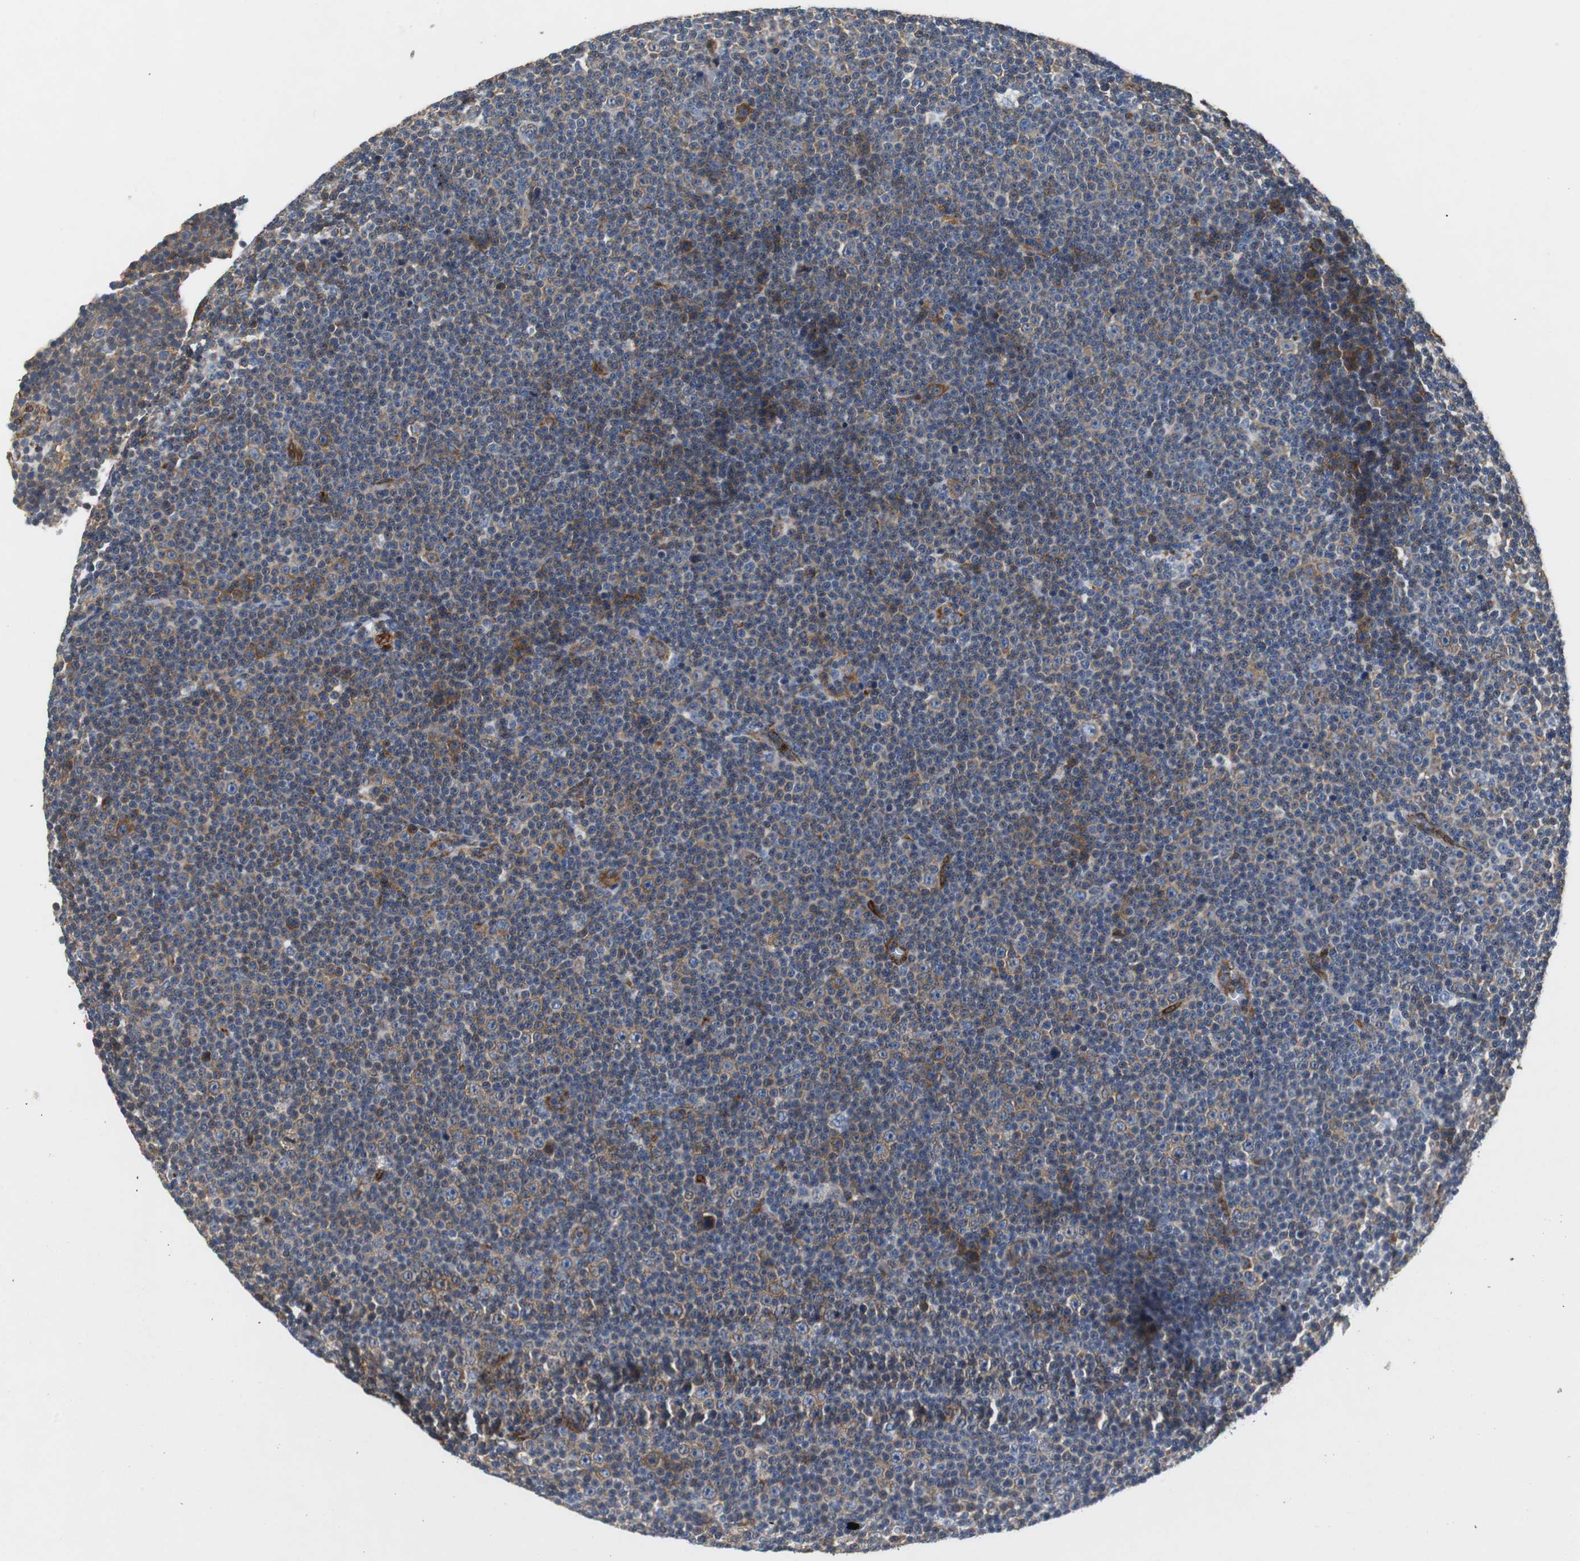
{"staining": {"intensity": "weak", "quantity": ">75%", "location": "cytoplasmic/membranous"}, "tissue": "lymphoma", "cell_type": "Tumor cells", "image_type": "cancer", "snomed": [{"axis": "morphology", "description": "Malignant lymphoma, non-Hodgkin's type, Low grade"}, {"axis": "topography", "description": "Lymph node"}], "caption": "Low-grade malignant lymphoma, non-Hodgkin's type stained with immunohistochemistry displays weak cytoplasmic/membranous expression in approximately >75% of tumor cells. The protein of interest is stained brown, and the nuclei are stained in blue (DAB (3,3'-diaminobenzidine) IHC with brightfield microscopy, high magnification).", "gene": "ISCU", "patient": {"sex": "female", "age": 67}}